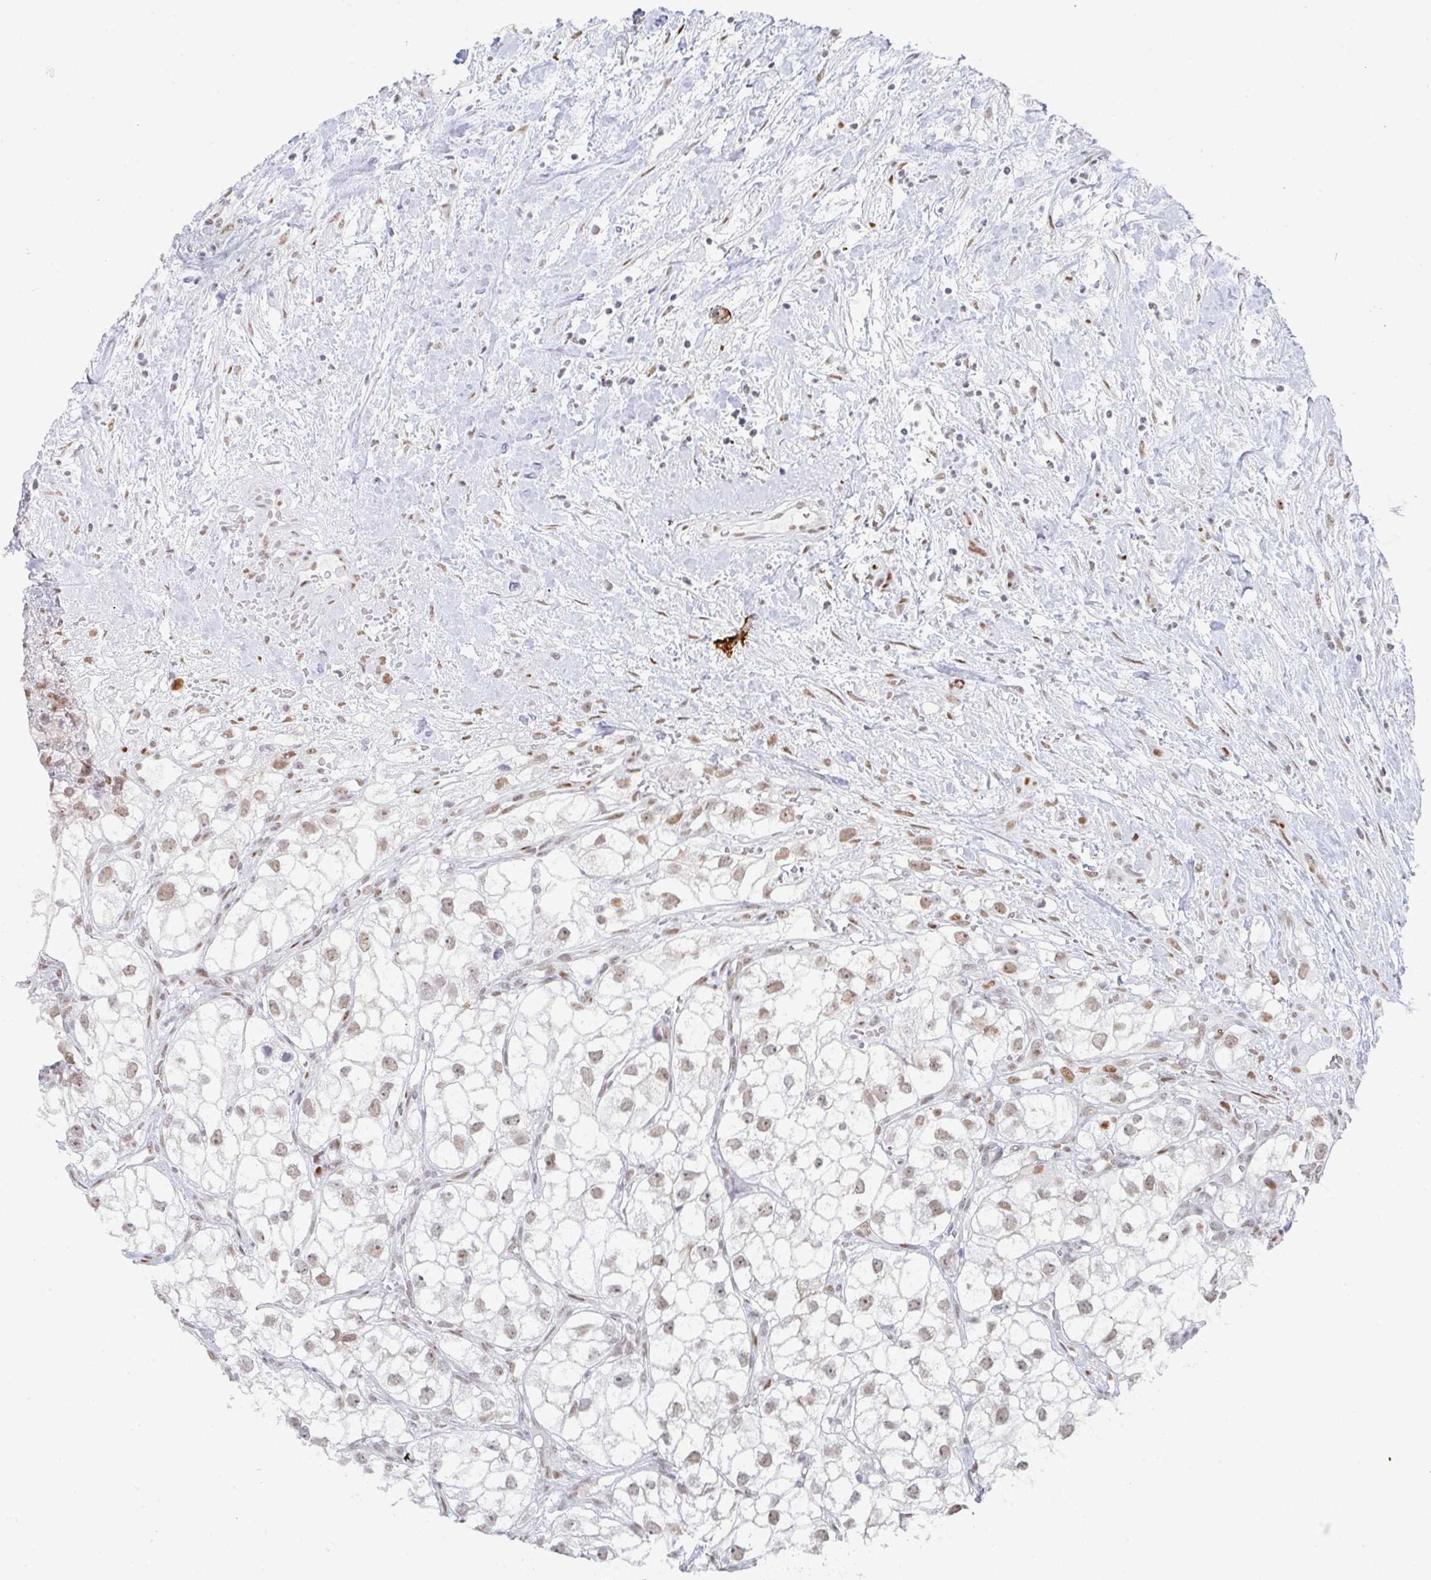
{"staining": {"intensity": "weak", "quantity": ">75%", "location": "nuclear"}, "tissue": "renal cancer", "cell_type": "Tumor cells", "image_type": "cancer", "snomed": [{"axis": "morphology", "description": "Adenocarcinoma, NOS"}, {"axis": "topography", "description": "Kidney"}], "caption": "Immunohistochemical staining of human renal cancer (adenocarcinoma) exhibits low levels of weak nuclear staining in approximately >75% of tumor cells.", "gene": "POU2AF2", "patient": {"sex": "male", "age": 59}}